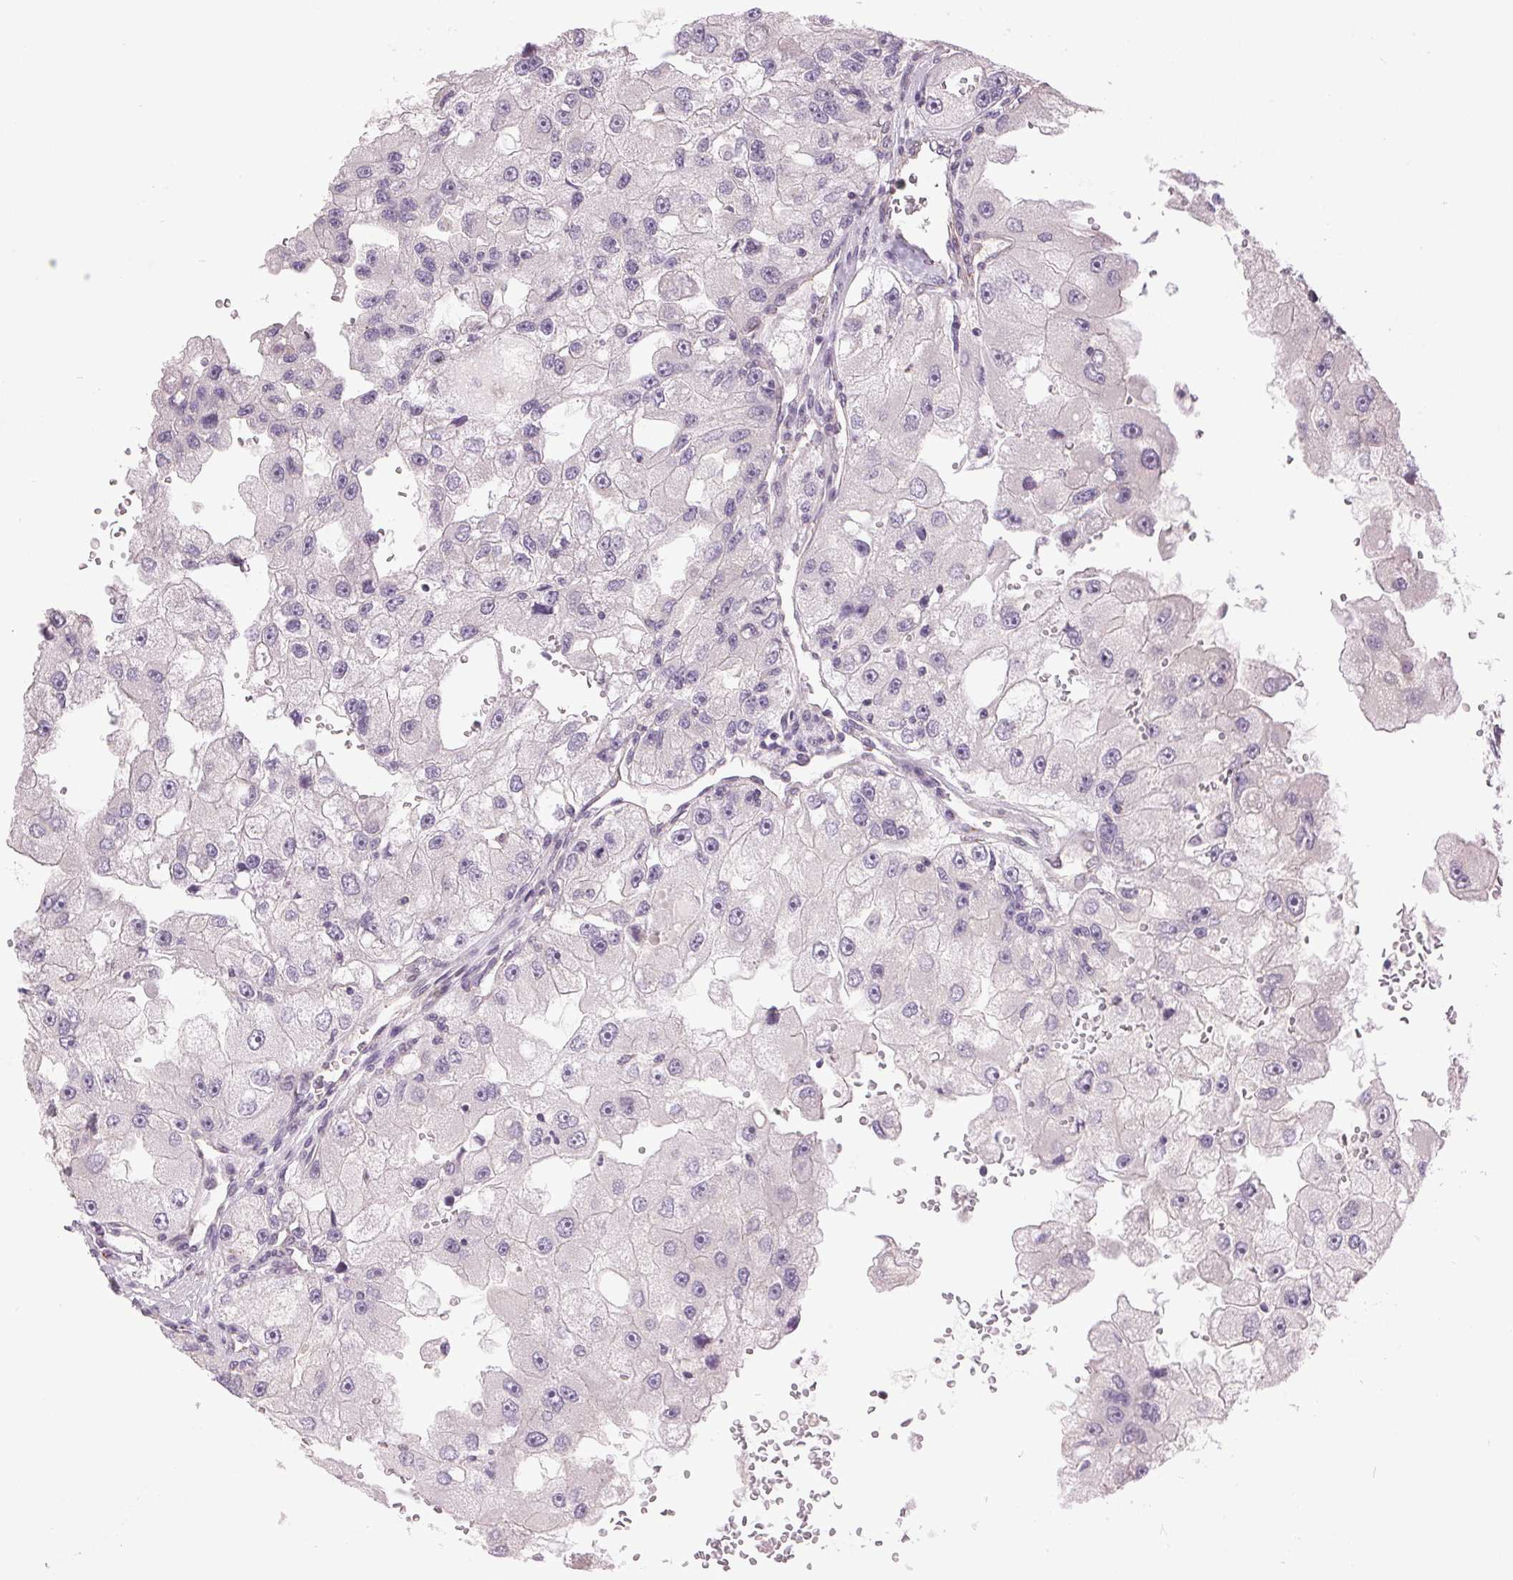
{"staining": {"intensity": "negative", "quantity": "none", "location": "none"}, "tissue": "renal cancer", "cell_type": "Tumor cells", "image_type": "cancer", "snomed": [{"axis": "morphology", "description": "Adenocarcinoma, NOS"}, {"axis": "topography", "description": "Kidney"}], "caption": "The photomicrograph demonstrates no staining of tumor cells in renal cancer.", "gene": "GOLPH3", "patient": {"sex": "male", "age": 63}}